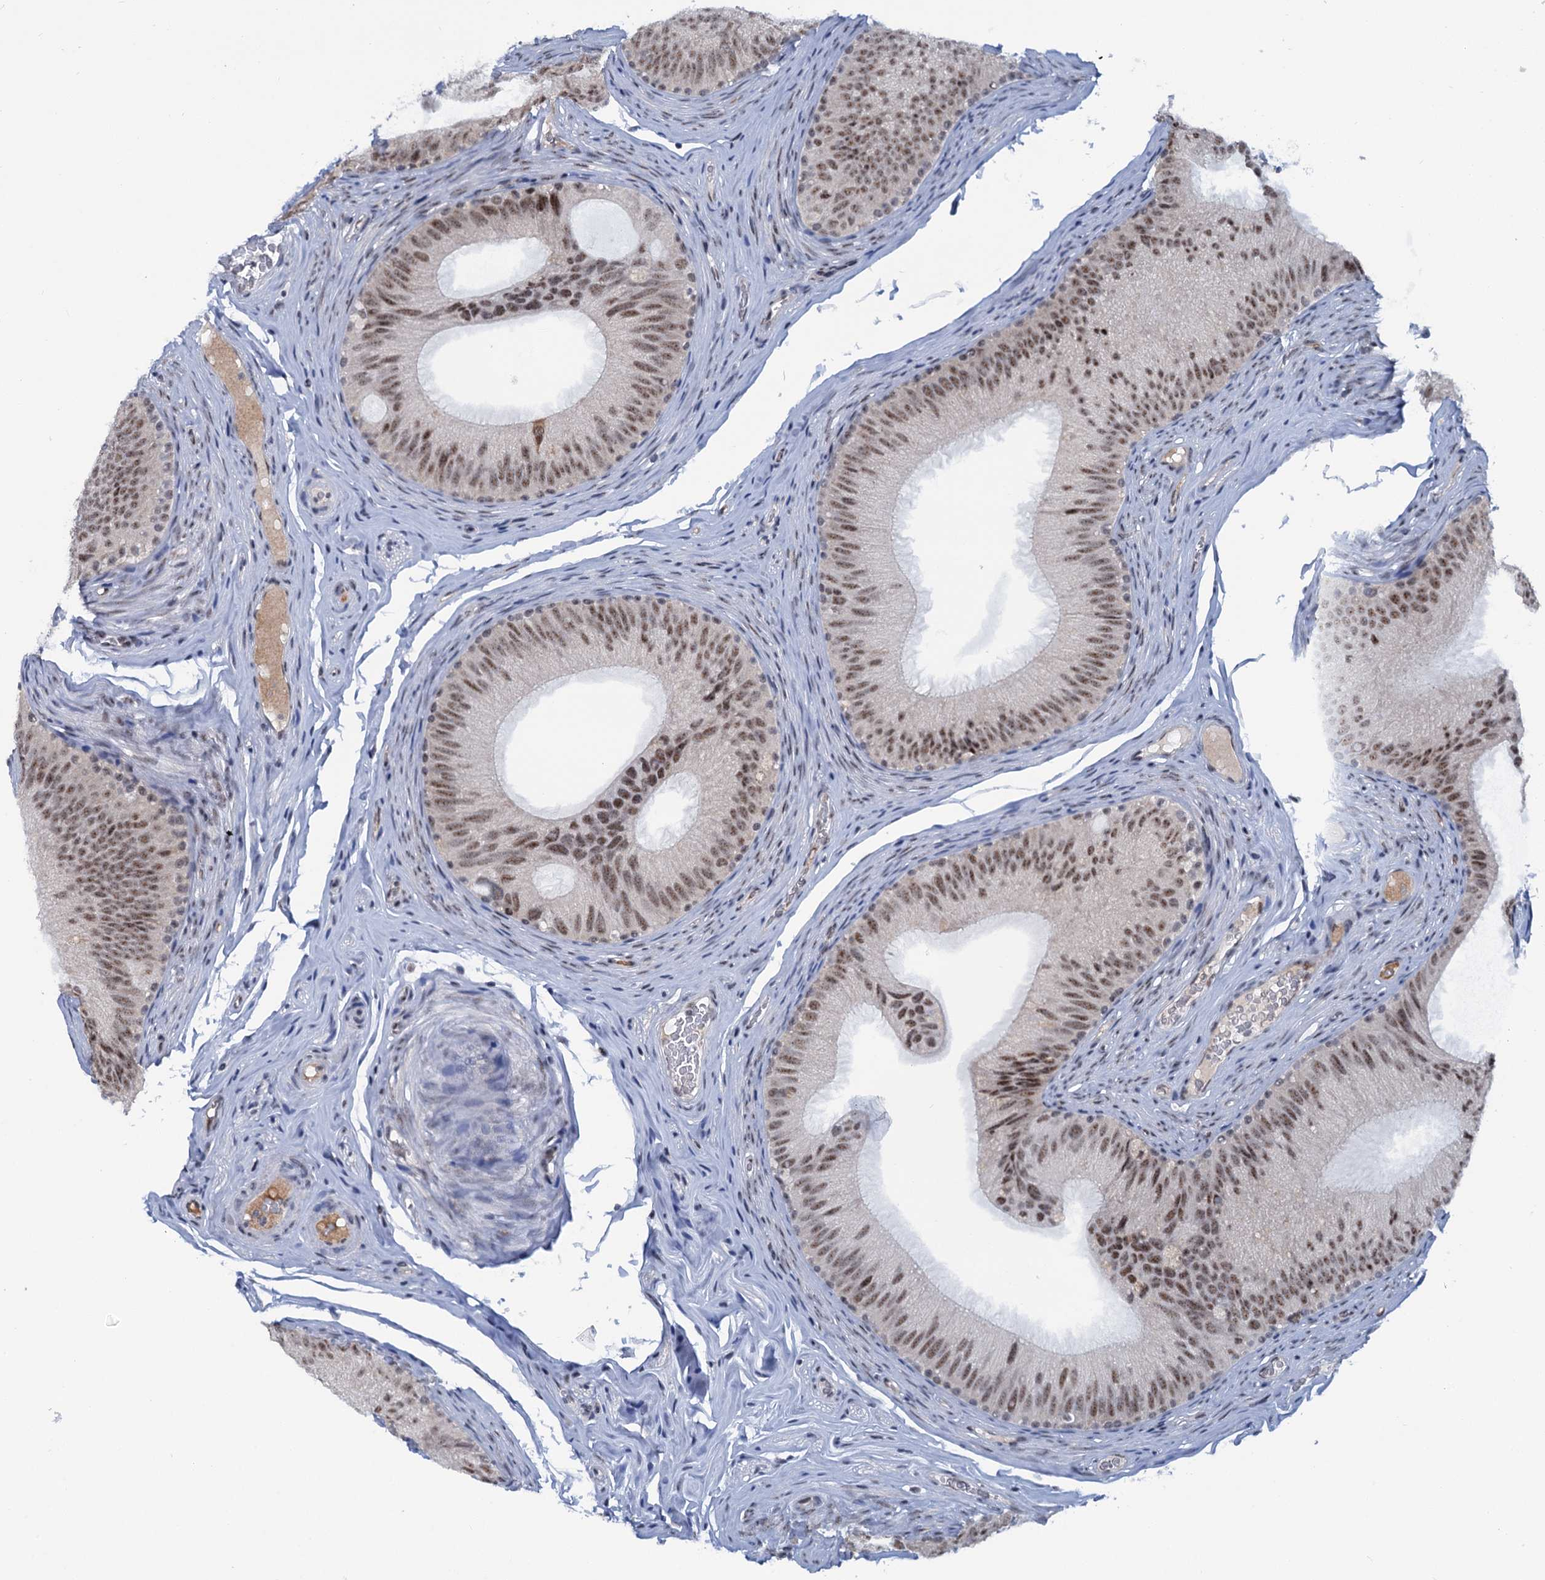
{"staining": {"intensity": "moderate", "quantity": ">75%", "location": "nuclear"}, "tissue": "epididymis", "cell_type": "Glandular cells", "image_type": "normal", "snomed": [{"axis": "morphology", "description": "Normal tissue, NOS"}, {"axis": "topography", "description": "Epididymis"}], "caption": "Immunohistochemistry (IHC) histopathology image of normal epididymis: human epididymis stained using immunohistochemistry (IHC) shows medium levels of moderate protein expression localized specifically in the nuclear of glandular cells, appearing as a nuclear brown color.", "gene": "SREK1", "patient": {"sex": "male", "age": 34}}